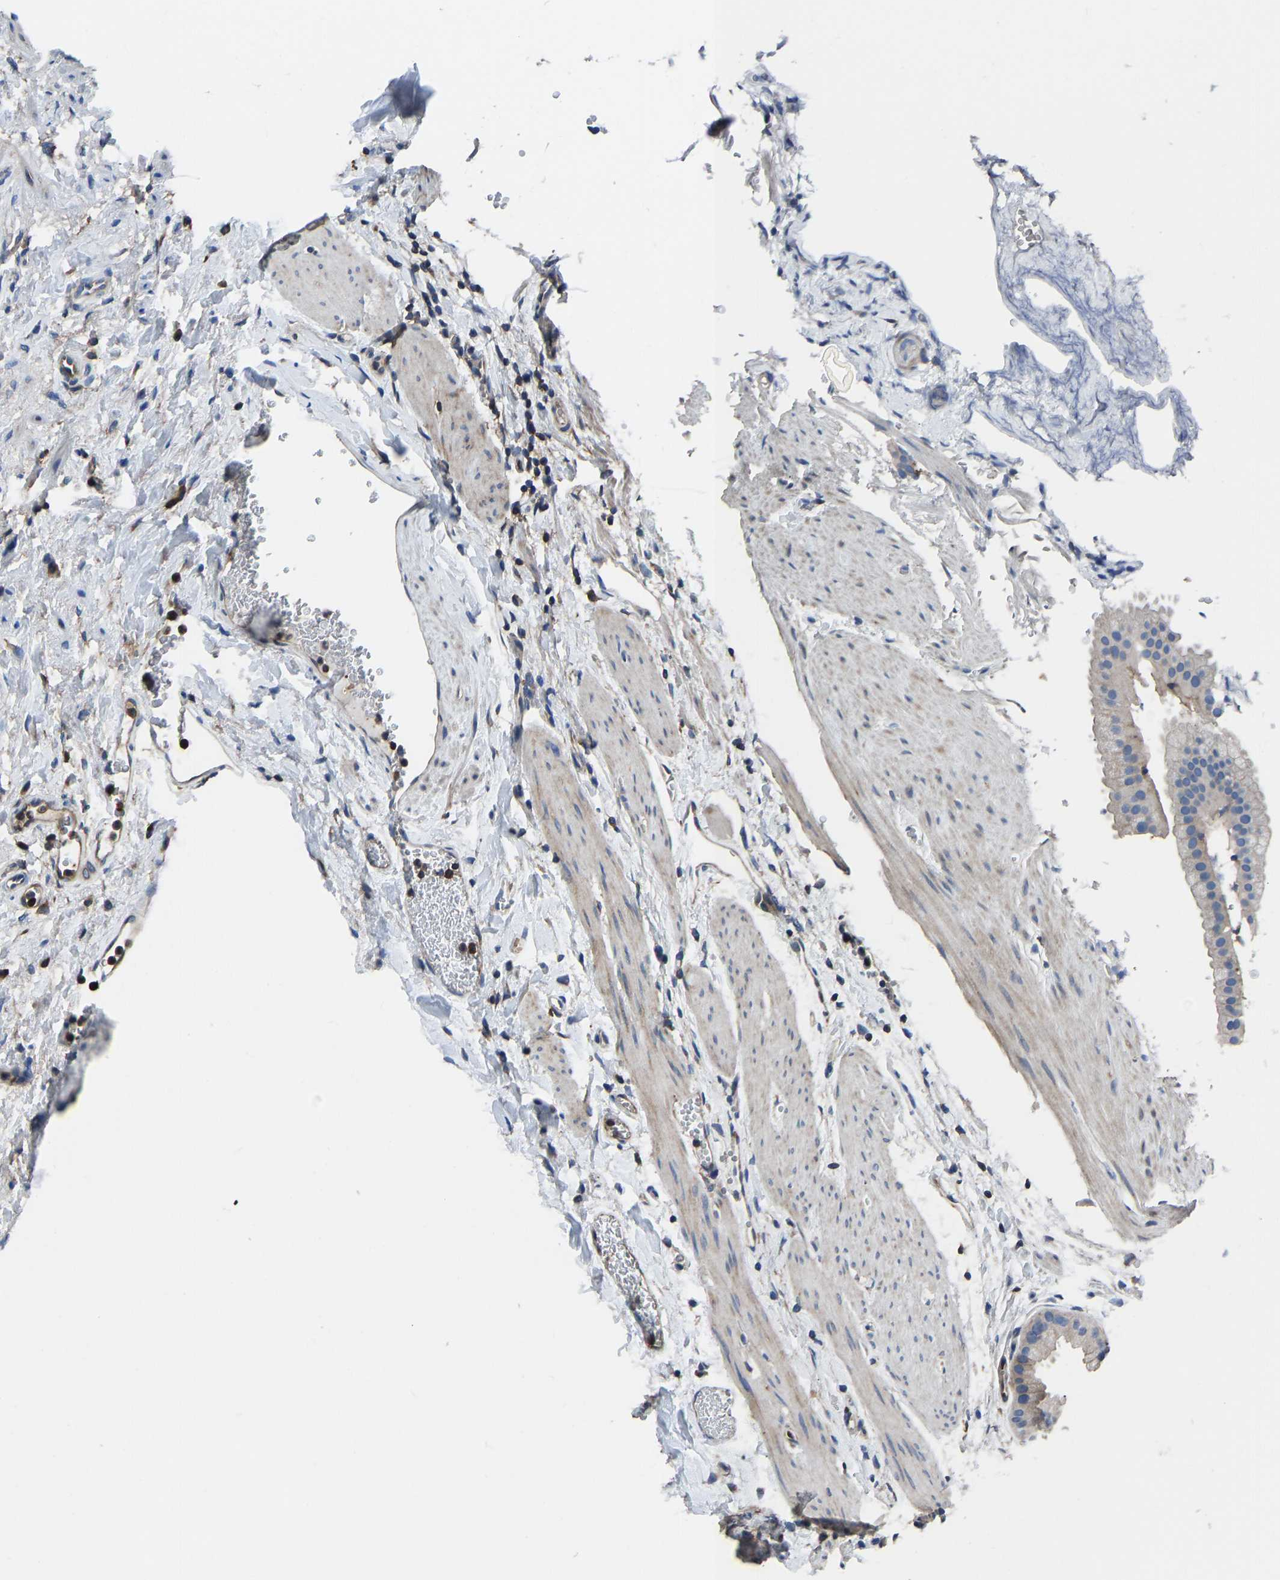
{"staining": {"intensity": "negative", "quantity": "none", "location": "none"}, "tissue": "gallbladder", "cell_type": "Glandular cells", "image_type": "normal", "snomed": [{"axis": "morphology", "description": "Normal tissue, NOS"}, {"axis": "topography", "description": "Gallbladder"}], "caption": "Immunohistochemical staining of benign human gallbladder demonstrates no significant expression in glandular cells. (DAB IHC, high magnification).", "gene": "PRKAR1A", "patient": {"sex": "female", "age": 64}}